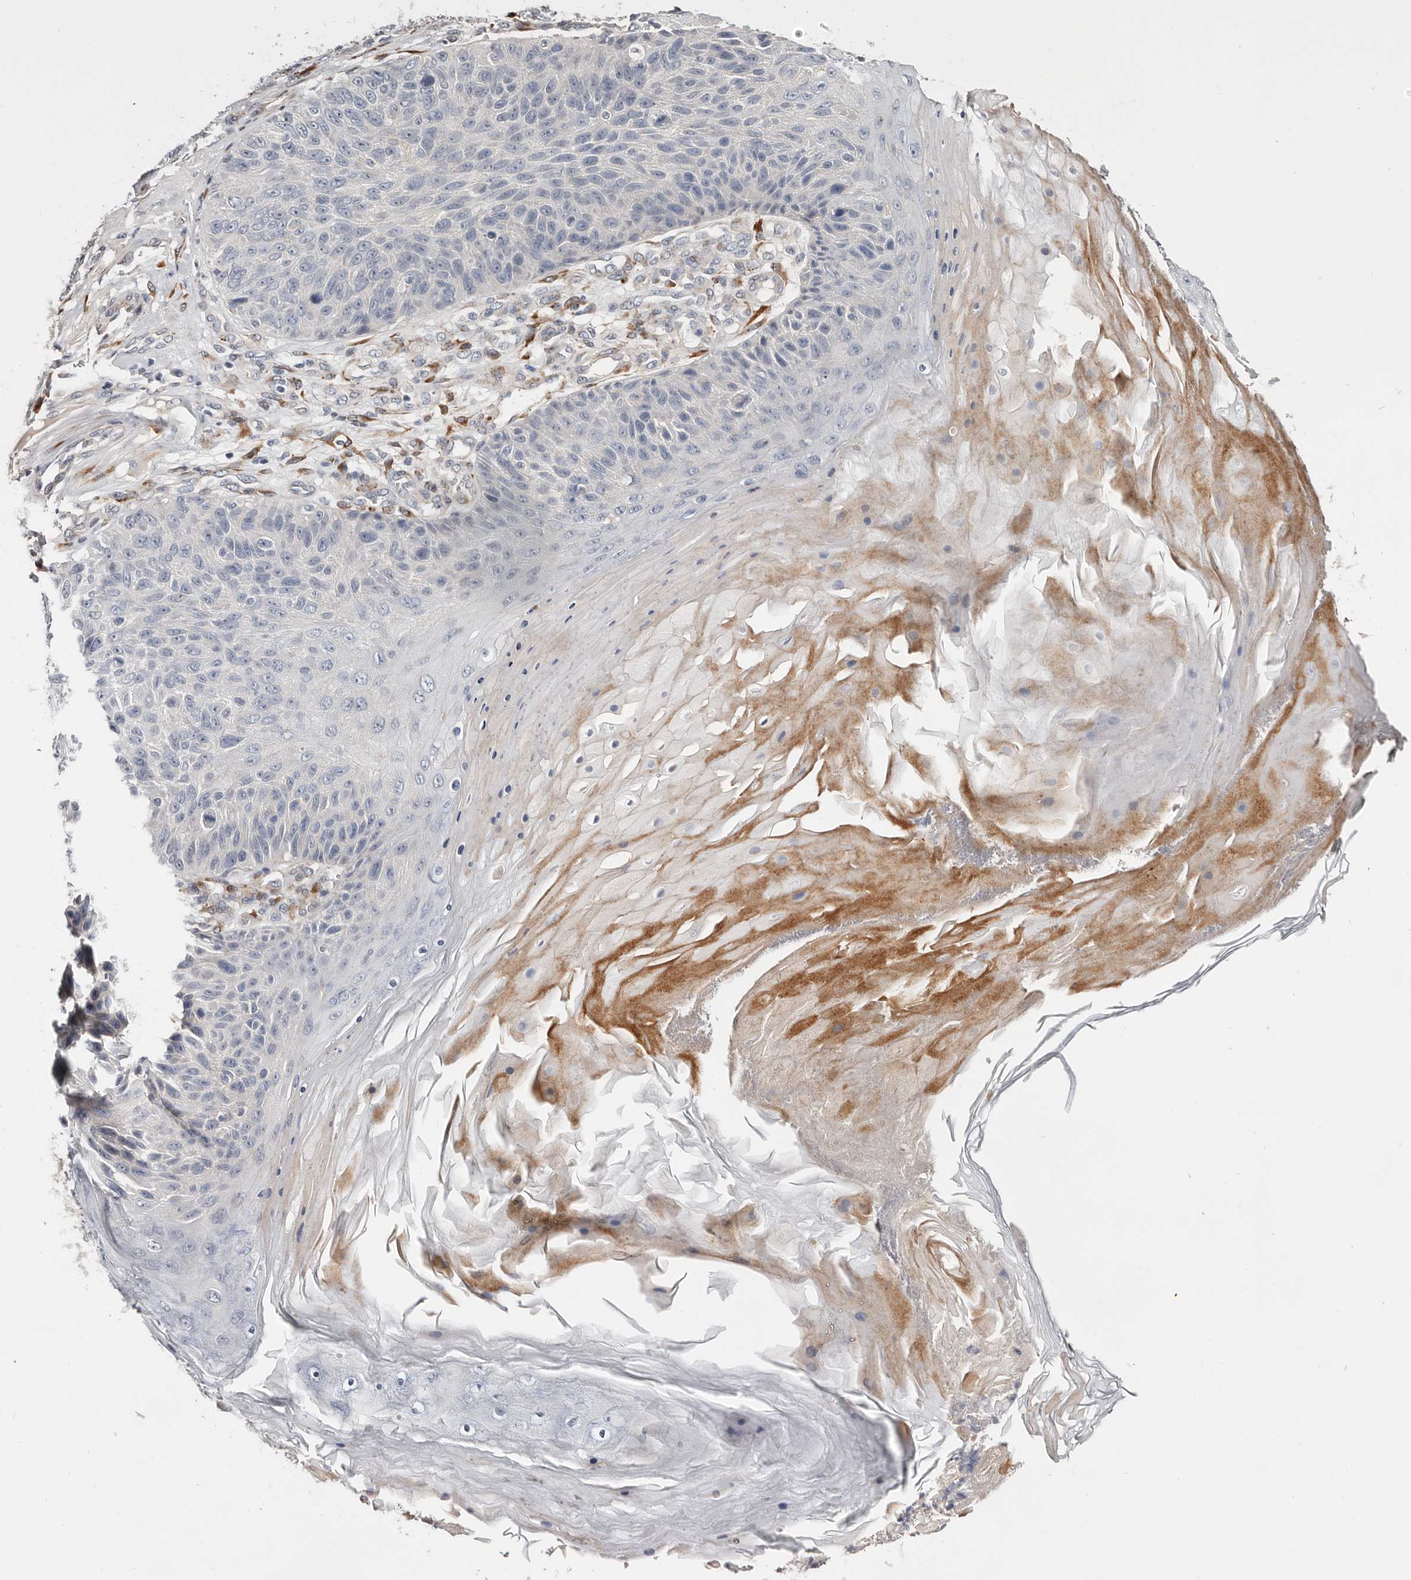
{"staining": {"intensity": "negative", "quantity": "none", "location": "none"}, "tissue": "skin cancer", "cell_type": "Tumor cells", "image_type": "cancer", "snomed": [{"axis": "morphology", "description": "Squamous cell carcinoma, NOS"}, {"axis": "topography", "description": "Skin"}], "caption": "Immunohistochemistry photomicrograph of squamous cell carcinoma (skin) stained for a protein (brown), which displays no positivity in tumor cells.", "gene": "USH1C", "patient": {"sex": "female", "age": 88}}